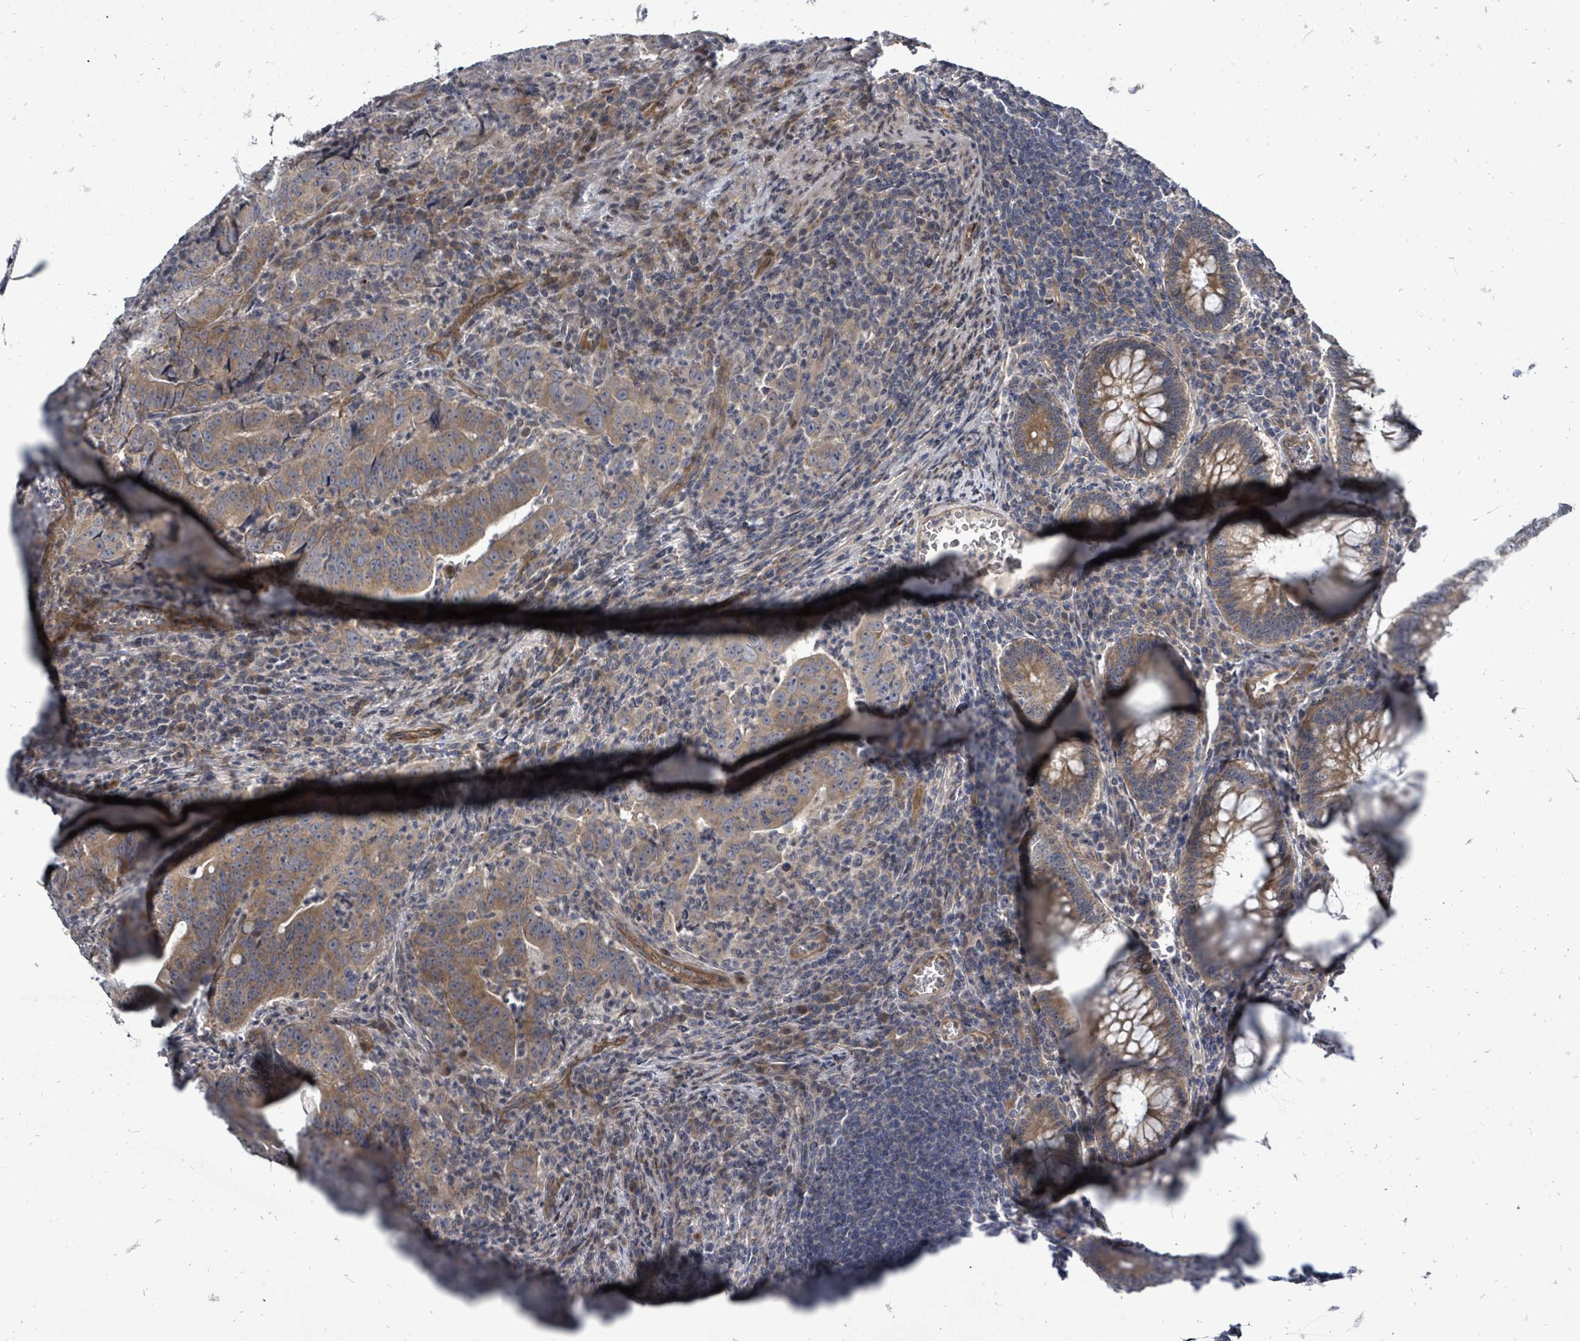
{"staining": {"intensity": "moderate", "quantity": ">75%", "location": "cytoplasmic/membranous"}, "tissue": "colorectal cancer", "cell_type": "Tumor cells", "image_type": "cancer", "snomed": [{"axis": "morphology", "description": "Adenocarcinoma, NOS"}, {"axis": "topography", "description": "Rectum"}], "caption": "The immunohistochemical stain labels moderate cytoplasmic/membranous positivity in tumor cells of adenocarcinoma (colorectal) tissue.", "gene": "RALGAPB", "patient": {"sex": "male", "age": 69}}